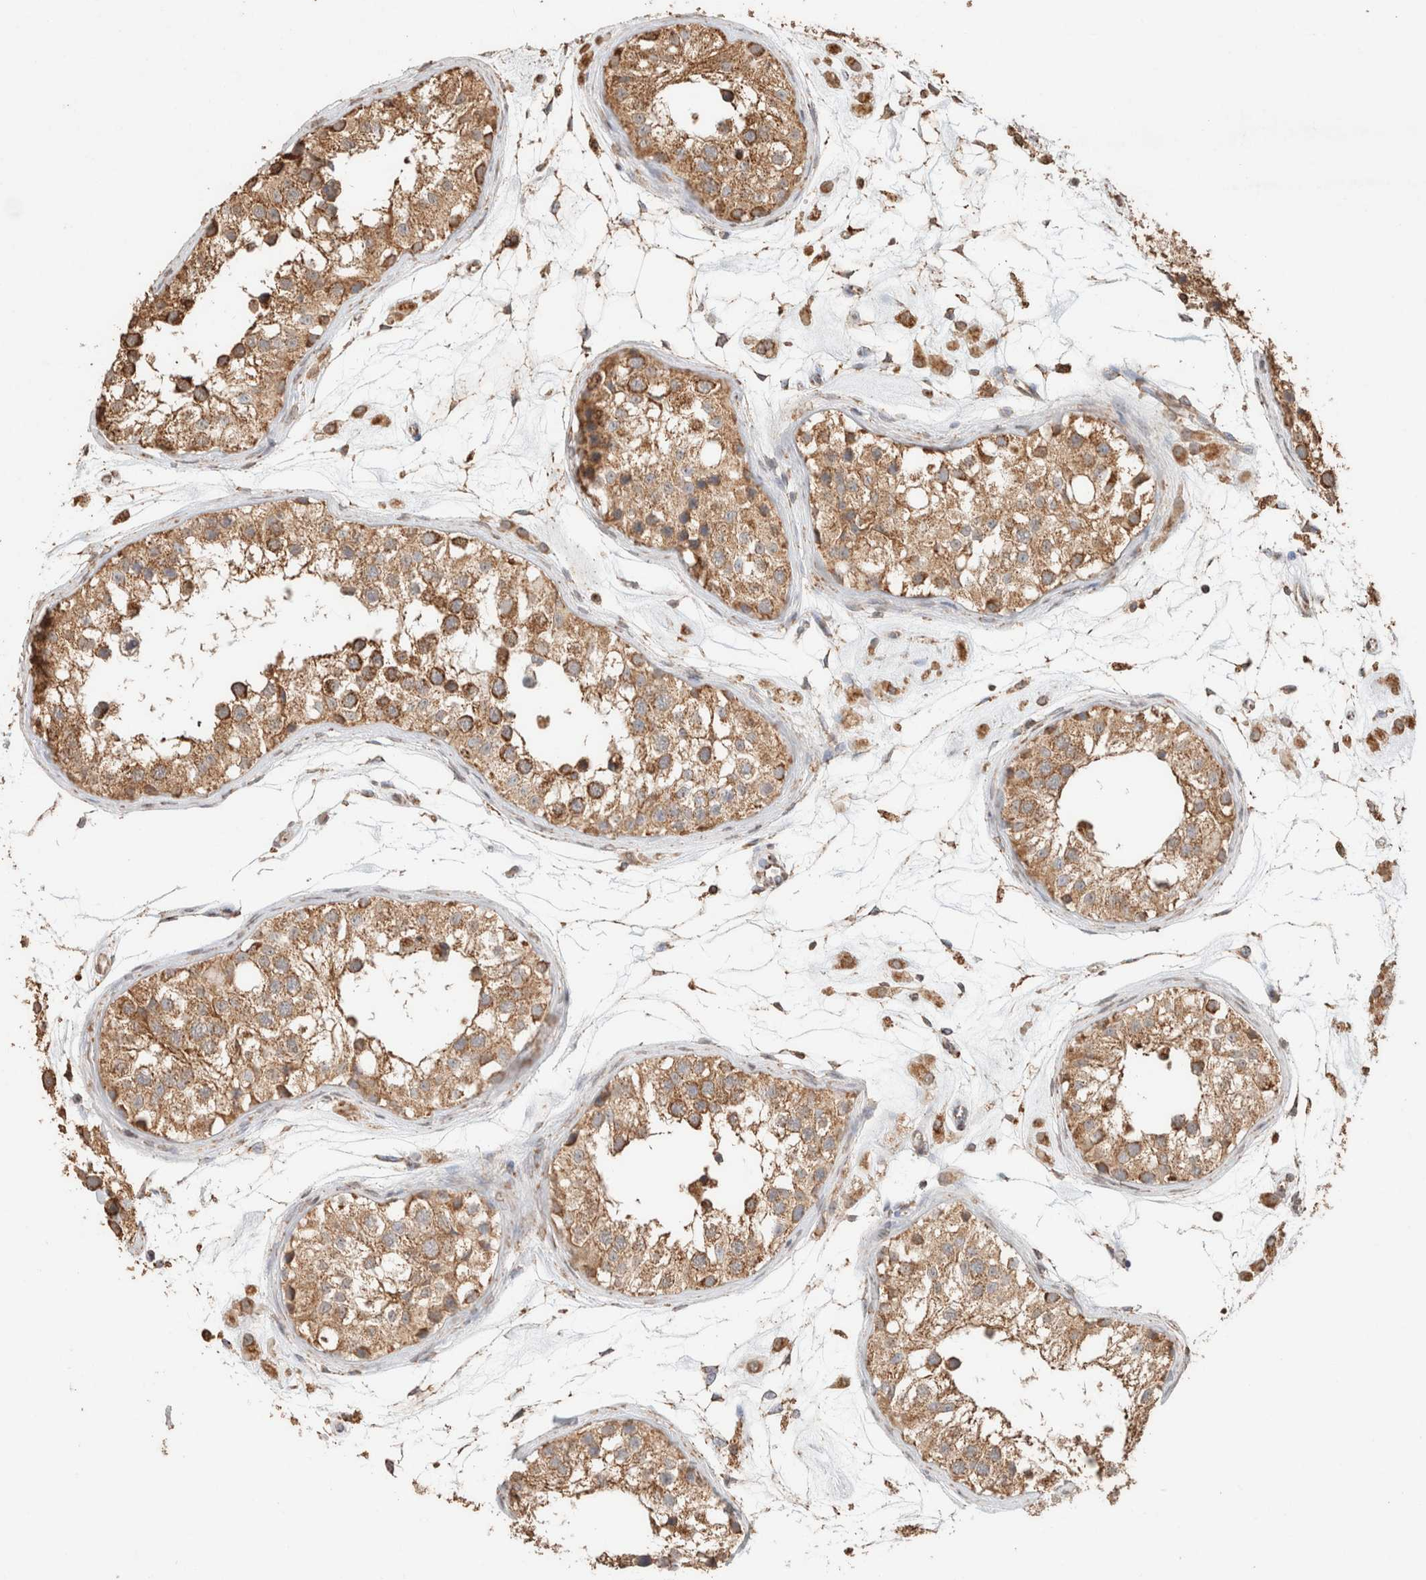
{"staining": {"intensity": "moderate", "quantity": ">75%", "location": "cytoplasmic/membranous"}, "tissue": "testis", "cell_type": "Cells in seminiferous ducts", "image_type": "normal", "snomed": [{"axis": "morphology", "description": "Normal tissue, NOS"}, {"axis": "morphology", "description": "Adenocarcinoma, metastatic, NOS"}, {"axis": "topography", "description": "Testis"}], "caption": "A histopathology image of human testis stained for a protein exhibits moderate cytoplasmic/membranous brown staining in cells in seminiferous ducts. Nuclei are stained in blue.", "gene": "SDC2", "patient": {"sex": "male", "age": 26}}